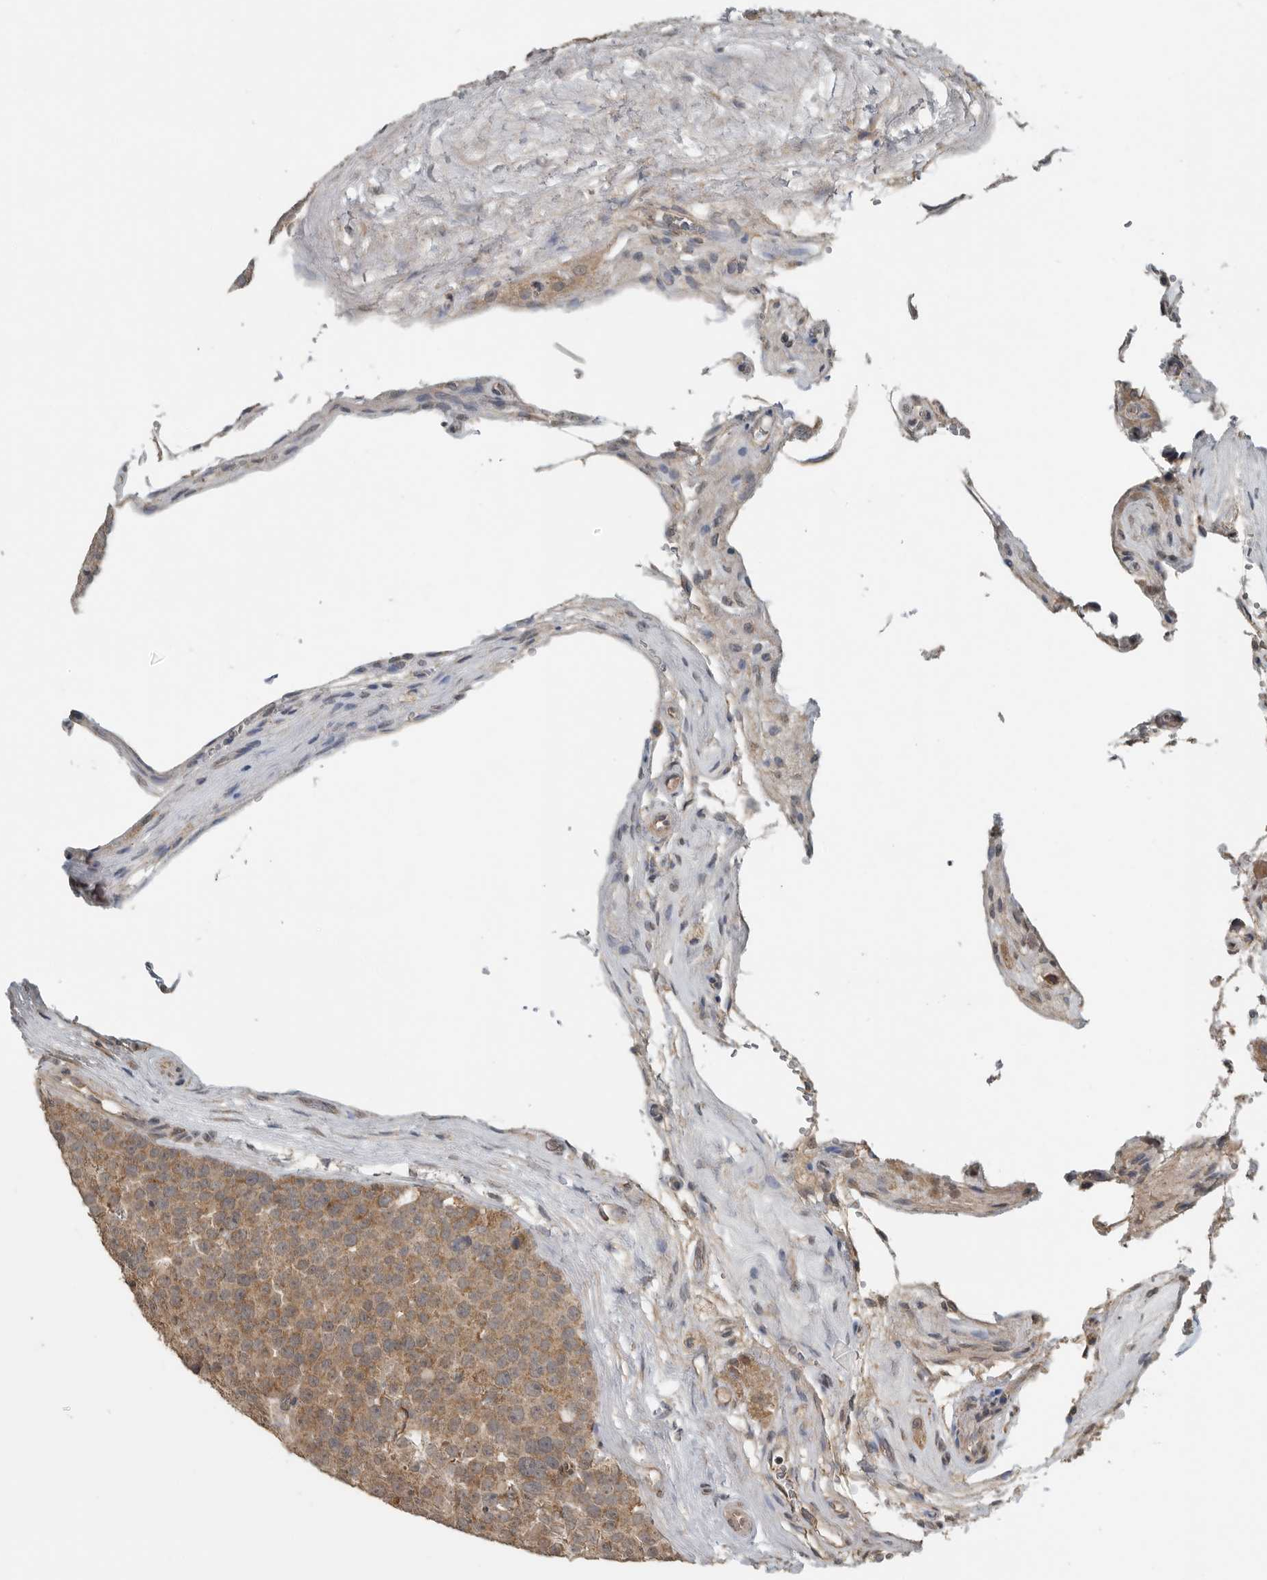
{"staining": {"intensity": "moderate", "quantity": ">75%", "location": "cytoplasmic/membranous"}, "tissue": "testis cancer", "cell_type": "Tumor cells", "image_type": "cancer", "snomed": [{"axis": "morphology", "description": "Seminoma, NOS"}, {"axis": "topography", "description": "Testis"}], "caption": "About >75% of tumor cells in human testis cancer show moderate cytoplasmic/membranous protein positivity as visualized by brown immunohistochemical staining.", "gene": "AFAP1", "patient": {"sex": "male", "age": 71}}